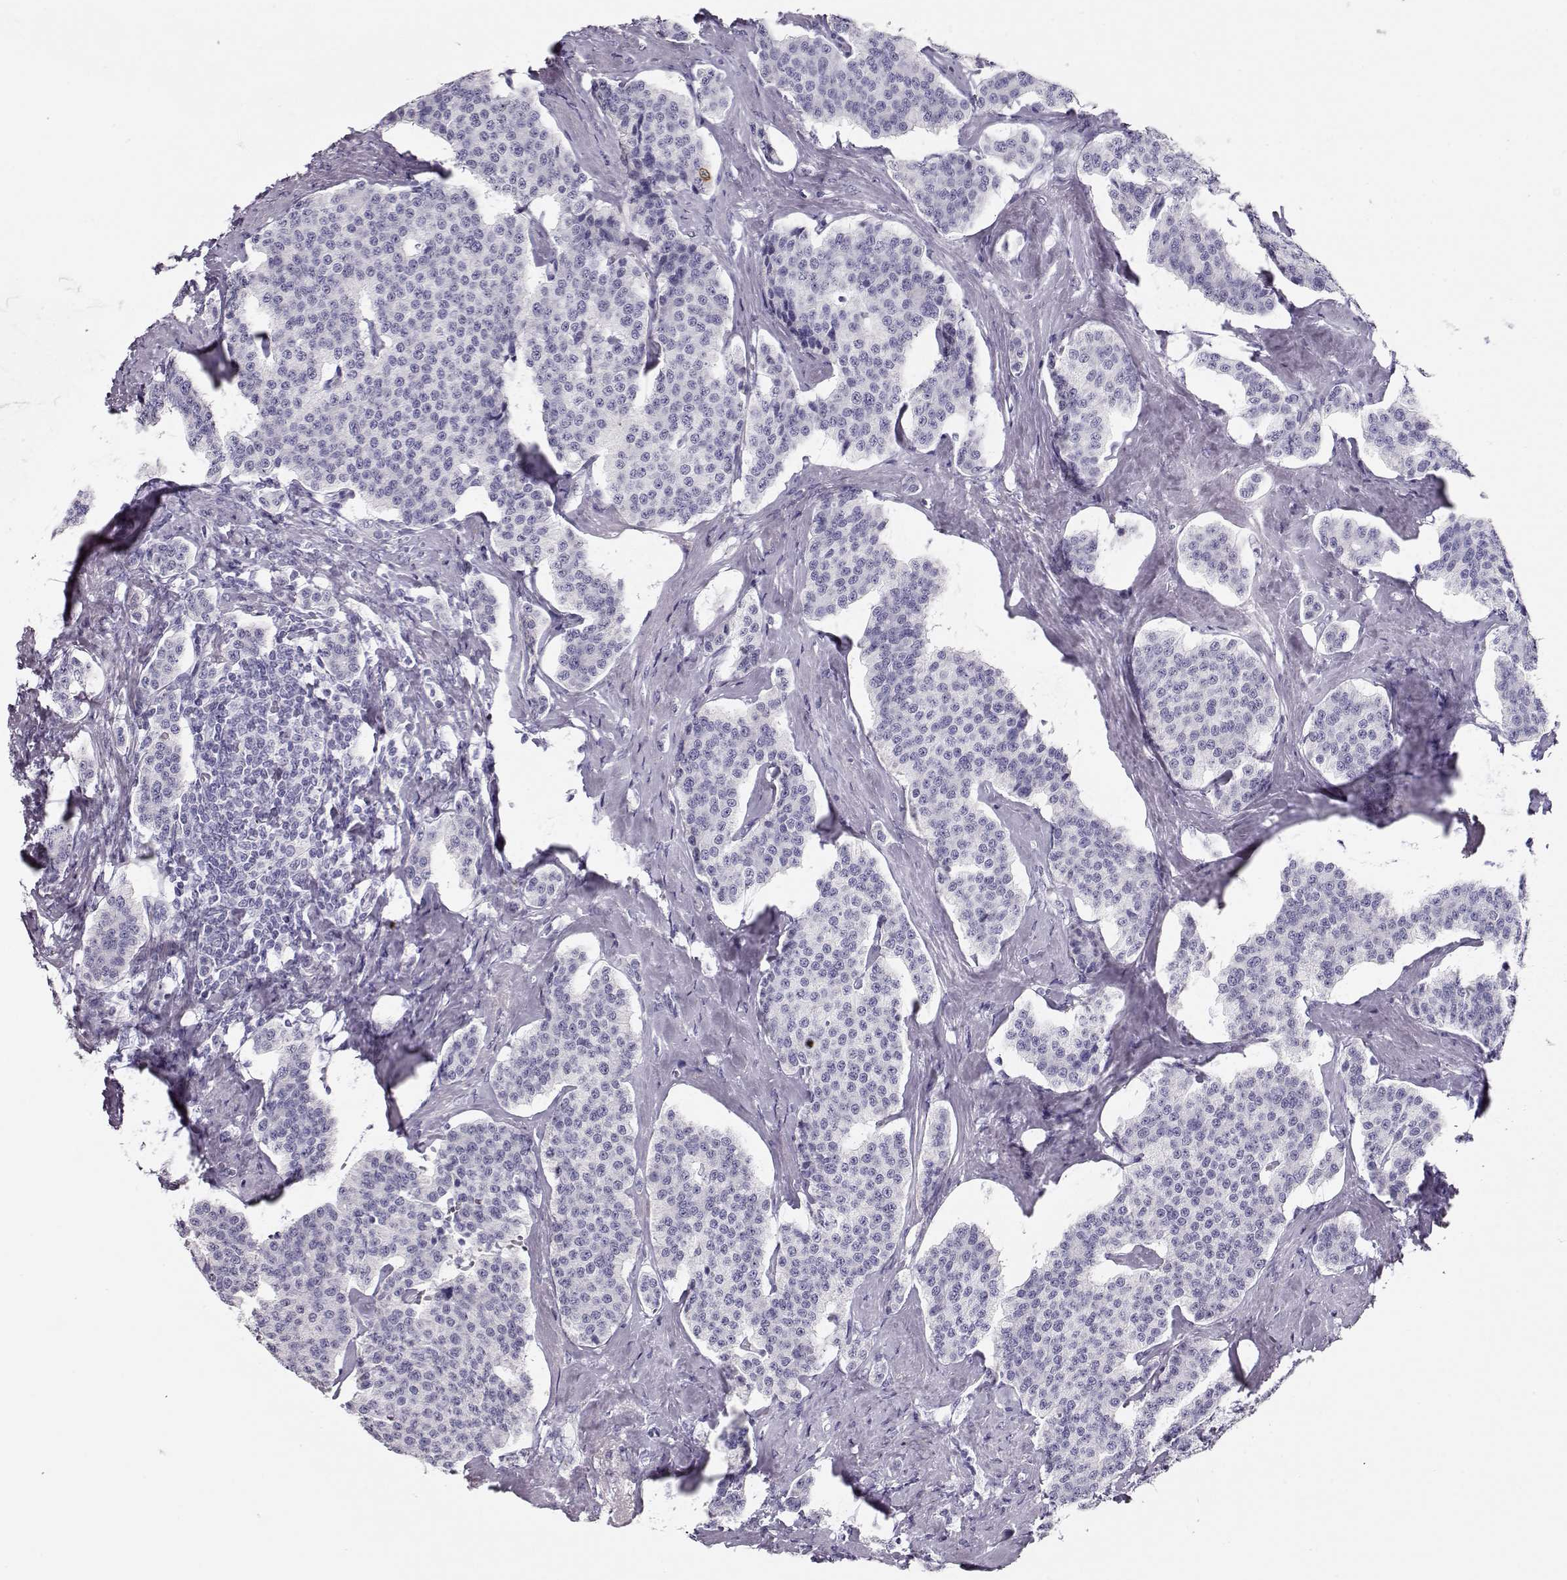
{"staining": {"intensity": "negative", "quantity": "none", "location": "none"}, "tissue": "carcinoid", "cell_type": "Tumor cells", "image_type": "cancer", "snomed": [{"axis": "morphology", "description": "Carcinoid, malignant, NOS"}, {"axis": "topography", "description": "Small intestine"}], "caption": "Human carcinoid stained for a protein using IHC exhibits no expression in tumor cells.", "gene": "MAGEC1", "patient": {"sex": "female", "age": 58}}